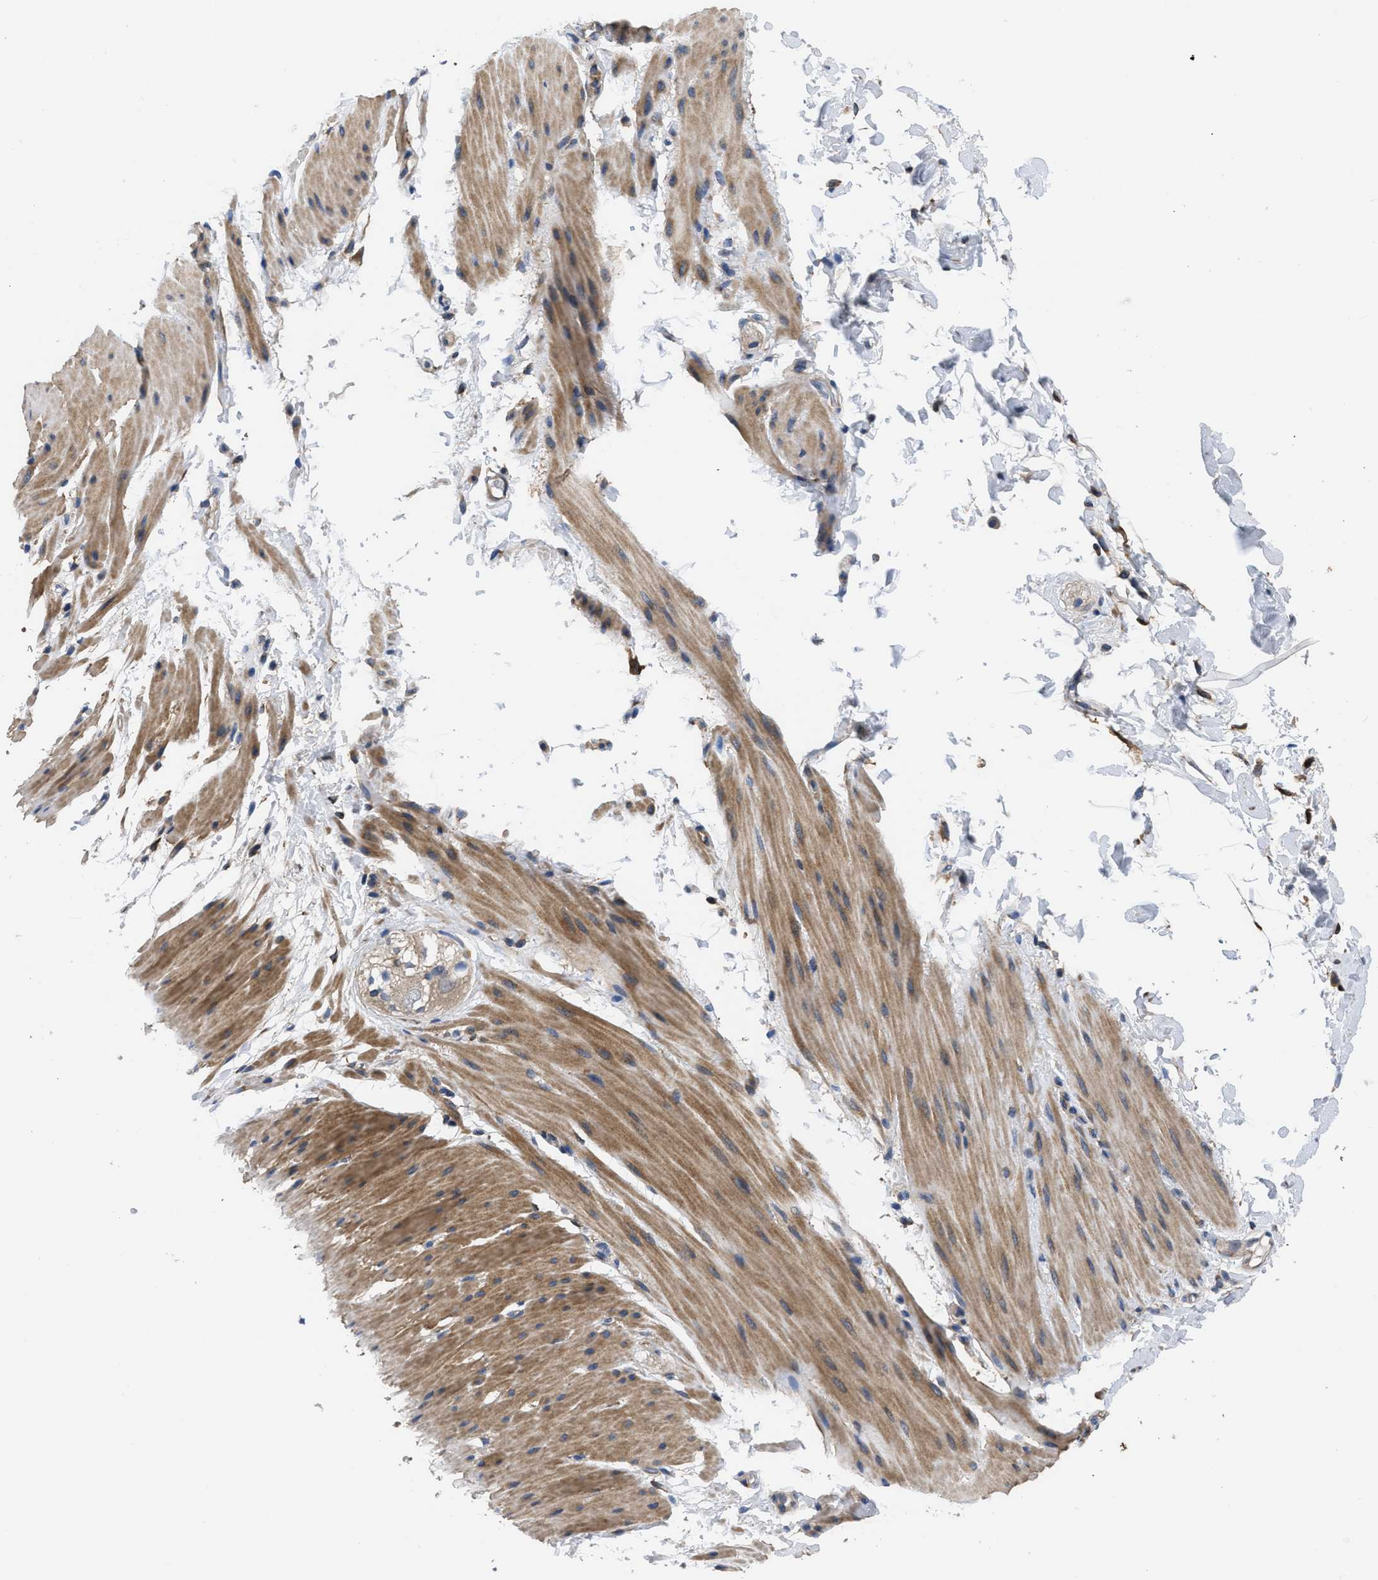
{"staining": {"intensity": "moderate", "quantity": ">75%", "location": "cytoplasmic/membranous"}, "tissue": "smooth muscle", "cell_type": "Smooth muscle cells", "image_type": "normal", "snomed": [{"axis": "morphology", "description": "Normal tissue, NOS"}, {"axis": "topography", "description": "Smooth muscle"}, {"axis": "topography", "description": "Colon"}], "caption": "Immunohistochemistry (IHC) photomicrograph of unremarkable smooth muscle: smooth muscle stained using immunohistochemistry demonstrates medium levels of moderate protein expression localized specifically in the cytoplasmic/membranous of smooth muscle cells, appearing as a cytoplasmic/membranous brown color.", "gene": "SQLE", "patient": {"sex": "male", "age": 67}}